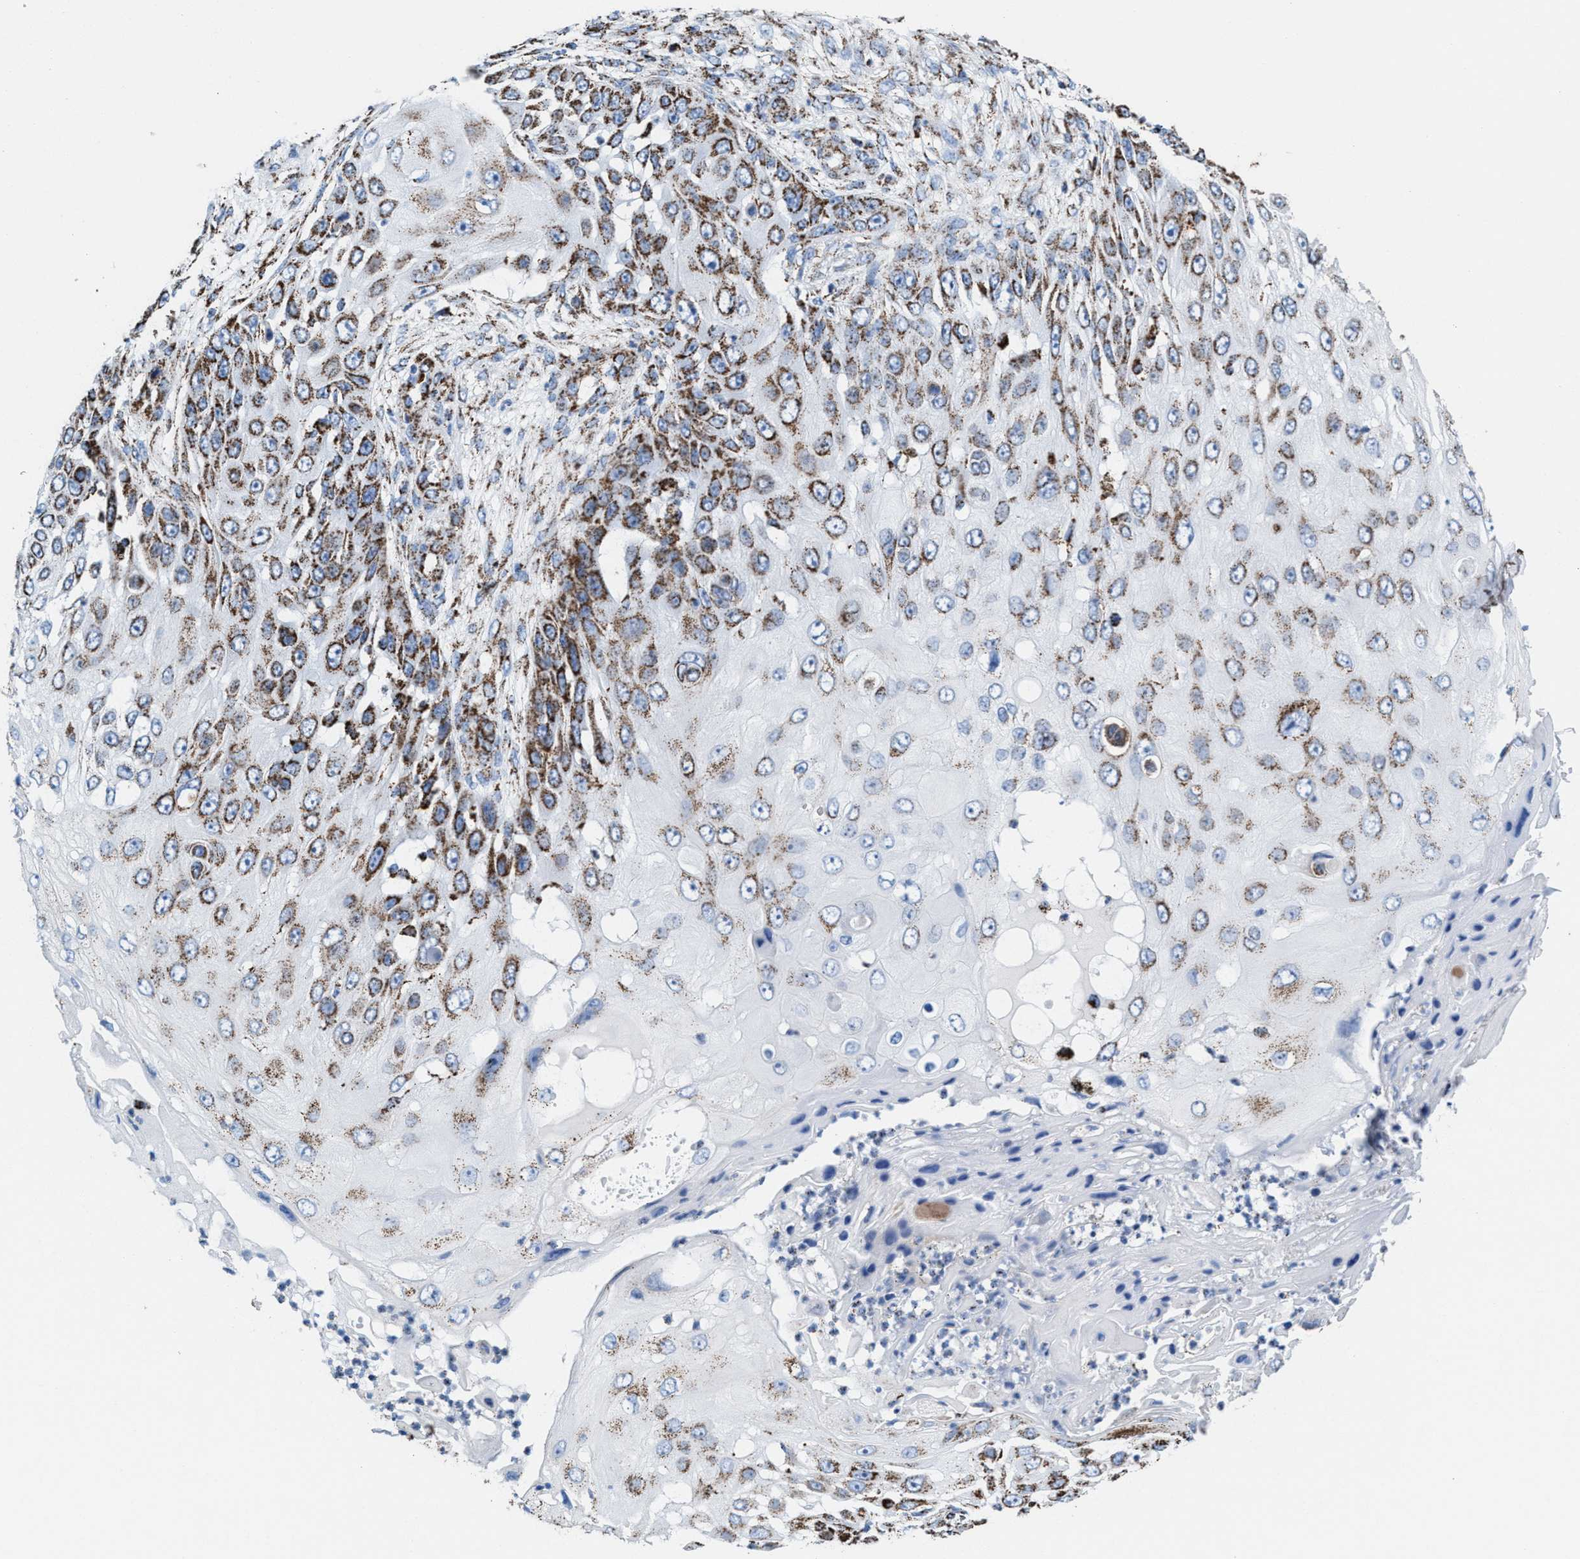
{"staining": {"intensity": "moderate", "quantity": ">75%", "location": "cytoplasmic/membranous"}, "tissue": "skin cancer", "cell_type": "Tumor cells", "image_type": "cancer", "snomed": [{"axis": "morphology", "description": "Squamous cell carcinoma, NOS"}, {"axis": "topography", "description": "Skin"}], "caption": "Skin squamous cell carcinoma was stained to show a protein in brown. There is medium levels of moderate cytoplasmic/membranous expression in about >75% of tumor cells.", "gene": "ECHS1", "patient": {"sex": "female", "age": 44}}